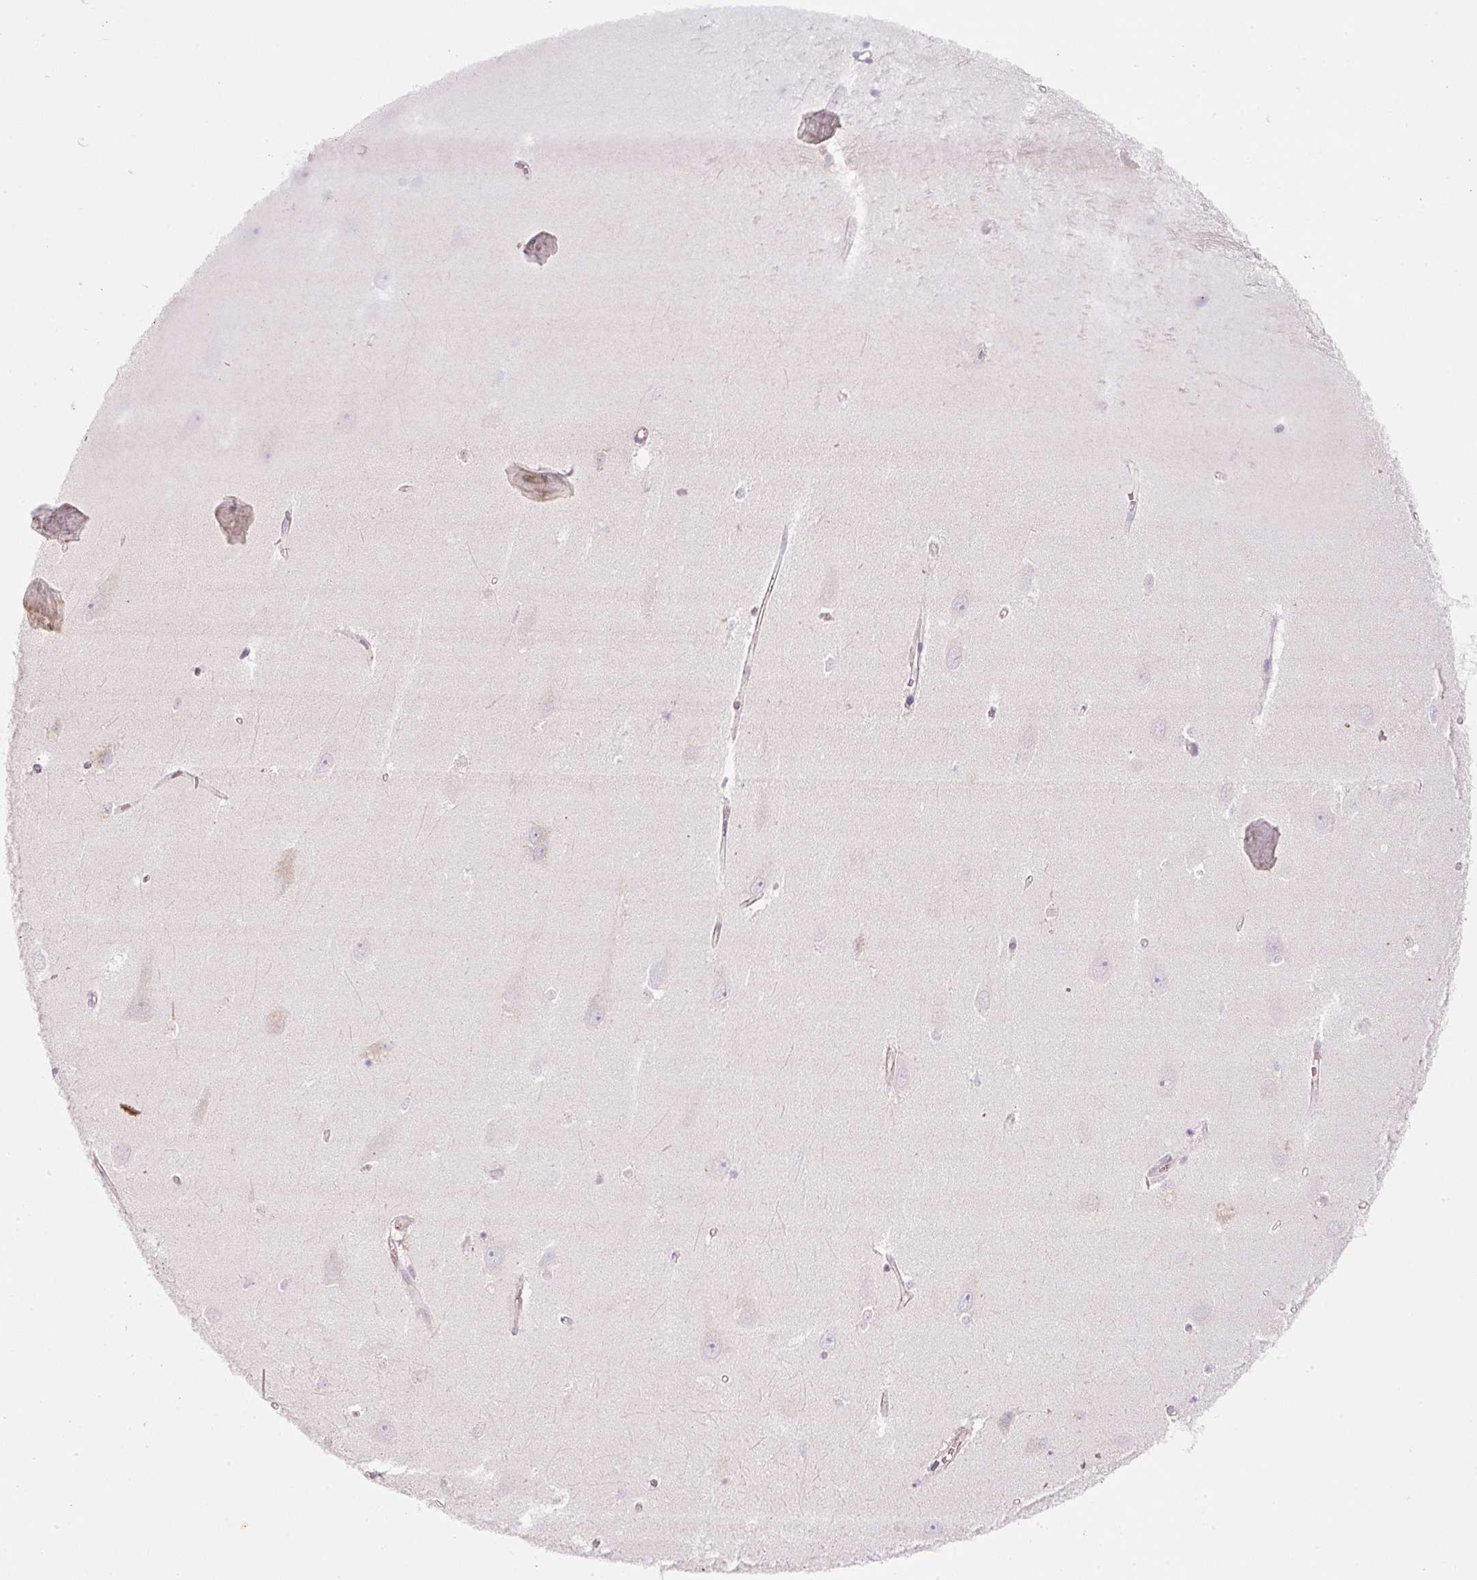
{"staining": {"intensity": "negative", "quantity": "none", "location": "none"}, "tissue": "hippocampus", "cell_type": "Glial cells", "image_type": "normal", "snomed": [{"axis": "morphology", "description": "Normal tissue, NOS"}, {"axis": "topography", "description": "Hippocampus"}], "caption": "Hippocampus stained for a protein using immunohistochemistry (IHC) displays no staining glial cells.", "gene": "NBPF11", "patient": {"sex": "female", "age": 64}}